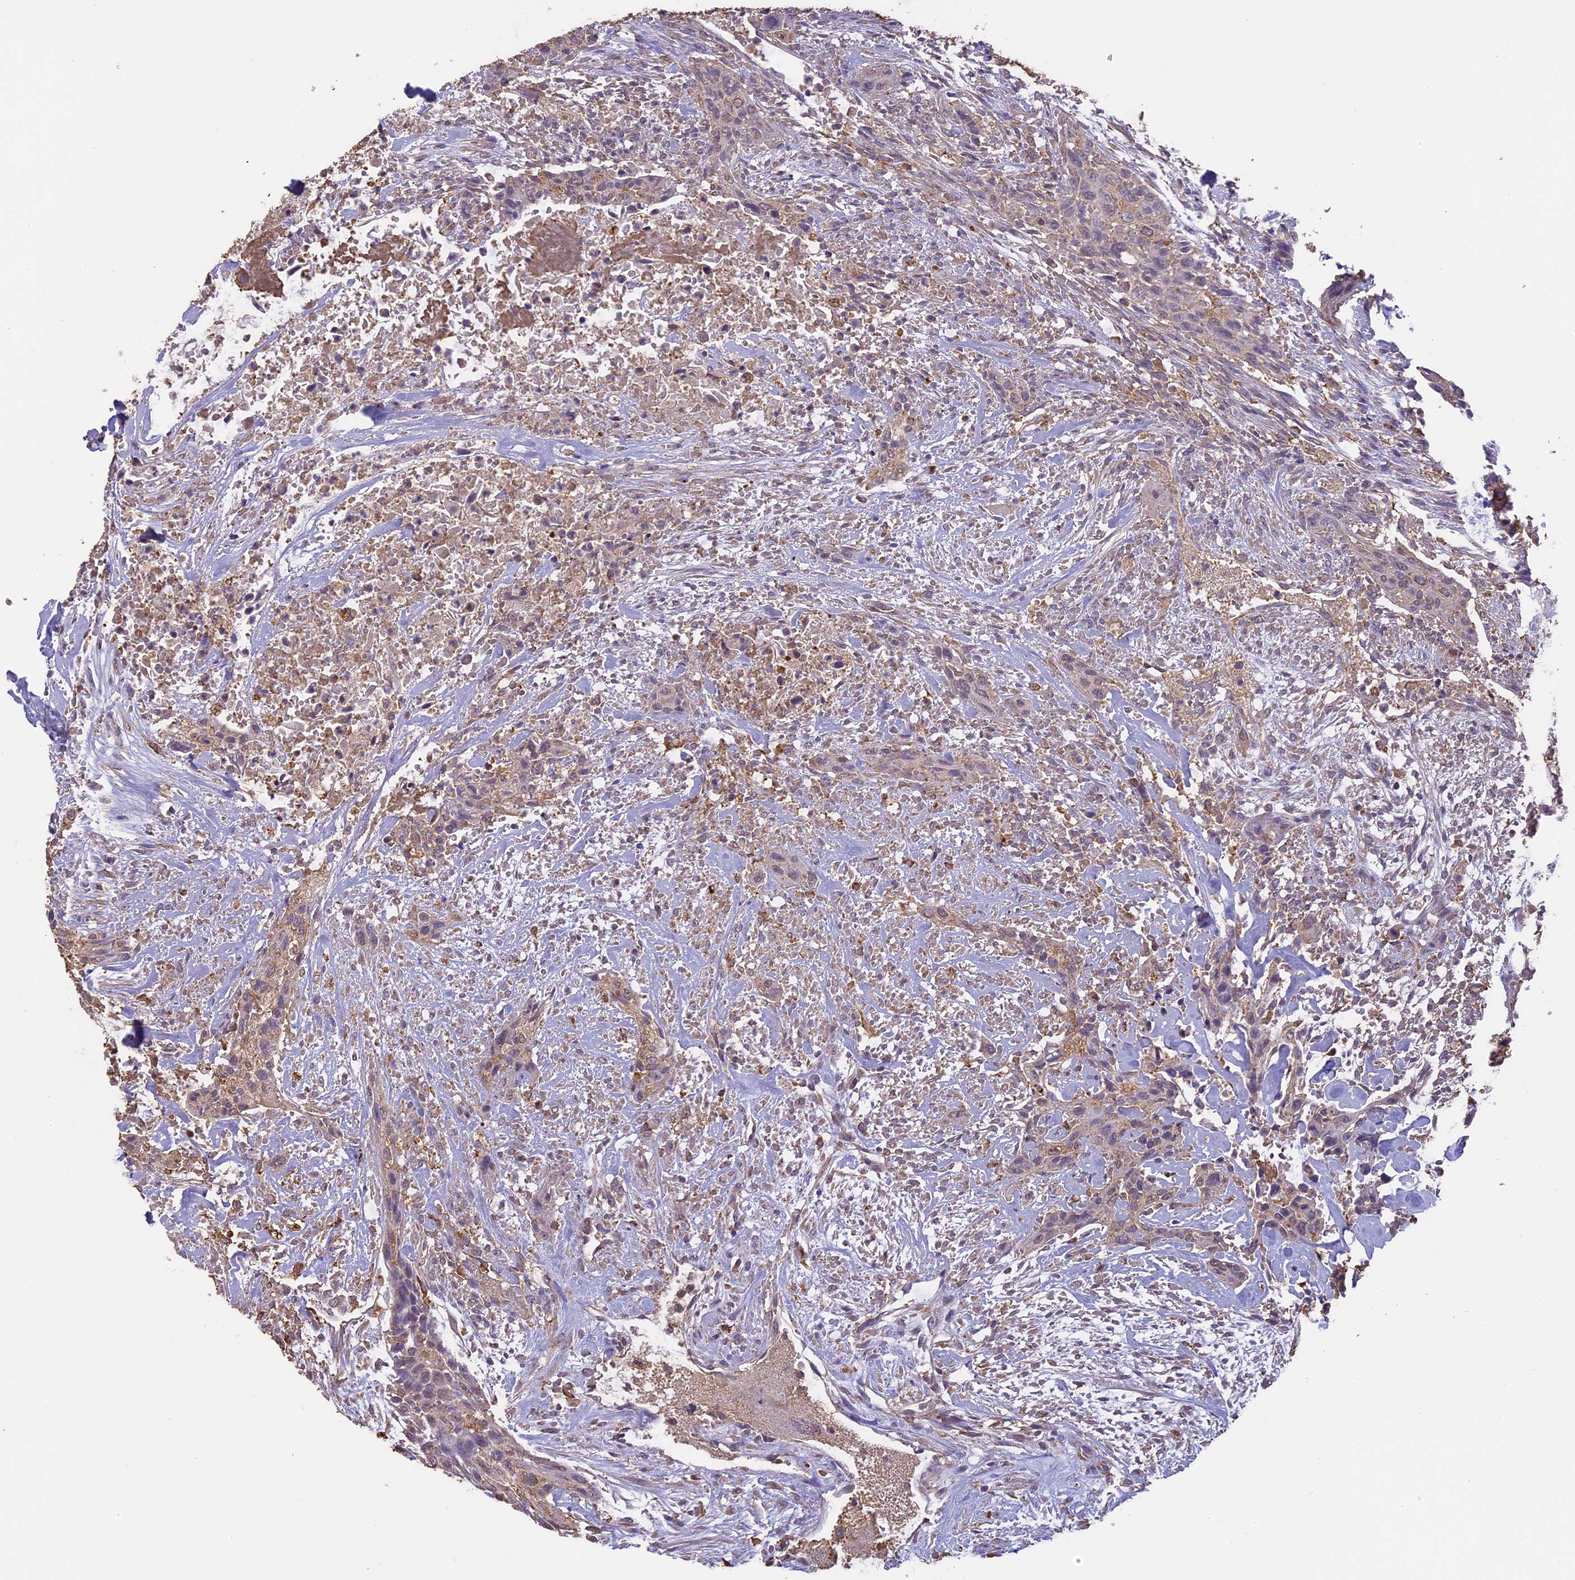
{"staining": {"intensity": "weak", "quantity": ">75%", "location": "cytoplasmic/membranous,nuclear"}, "tissue": "urothelial cancer", "cell_type": "Tumor cells", "image_type": "cancer", "snomed": [{"axis": "morphology", "description": "Urothelial carcinoma, High grade"}, {"axis": "topography", "description": "Urinary bladder"}], "caption": "Weak cytoplasmic/membranous and nuclear protein staining is appreciated in about >75% of tumor cells in high-grade urothelial carcinoma.", "gene": "ARHGAP19", "patient": {"sex": "male", "age": 35}}